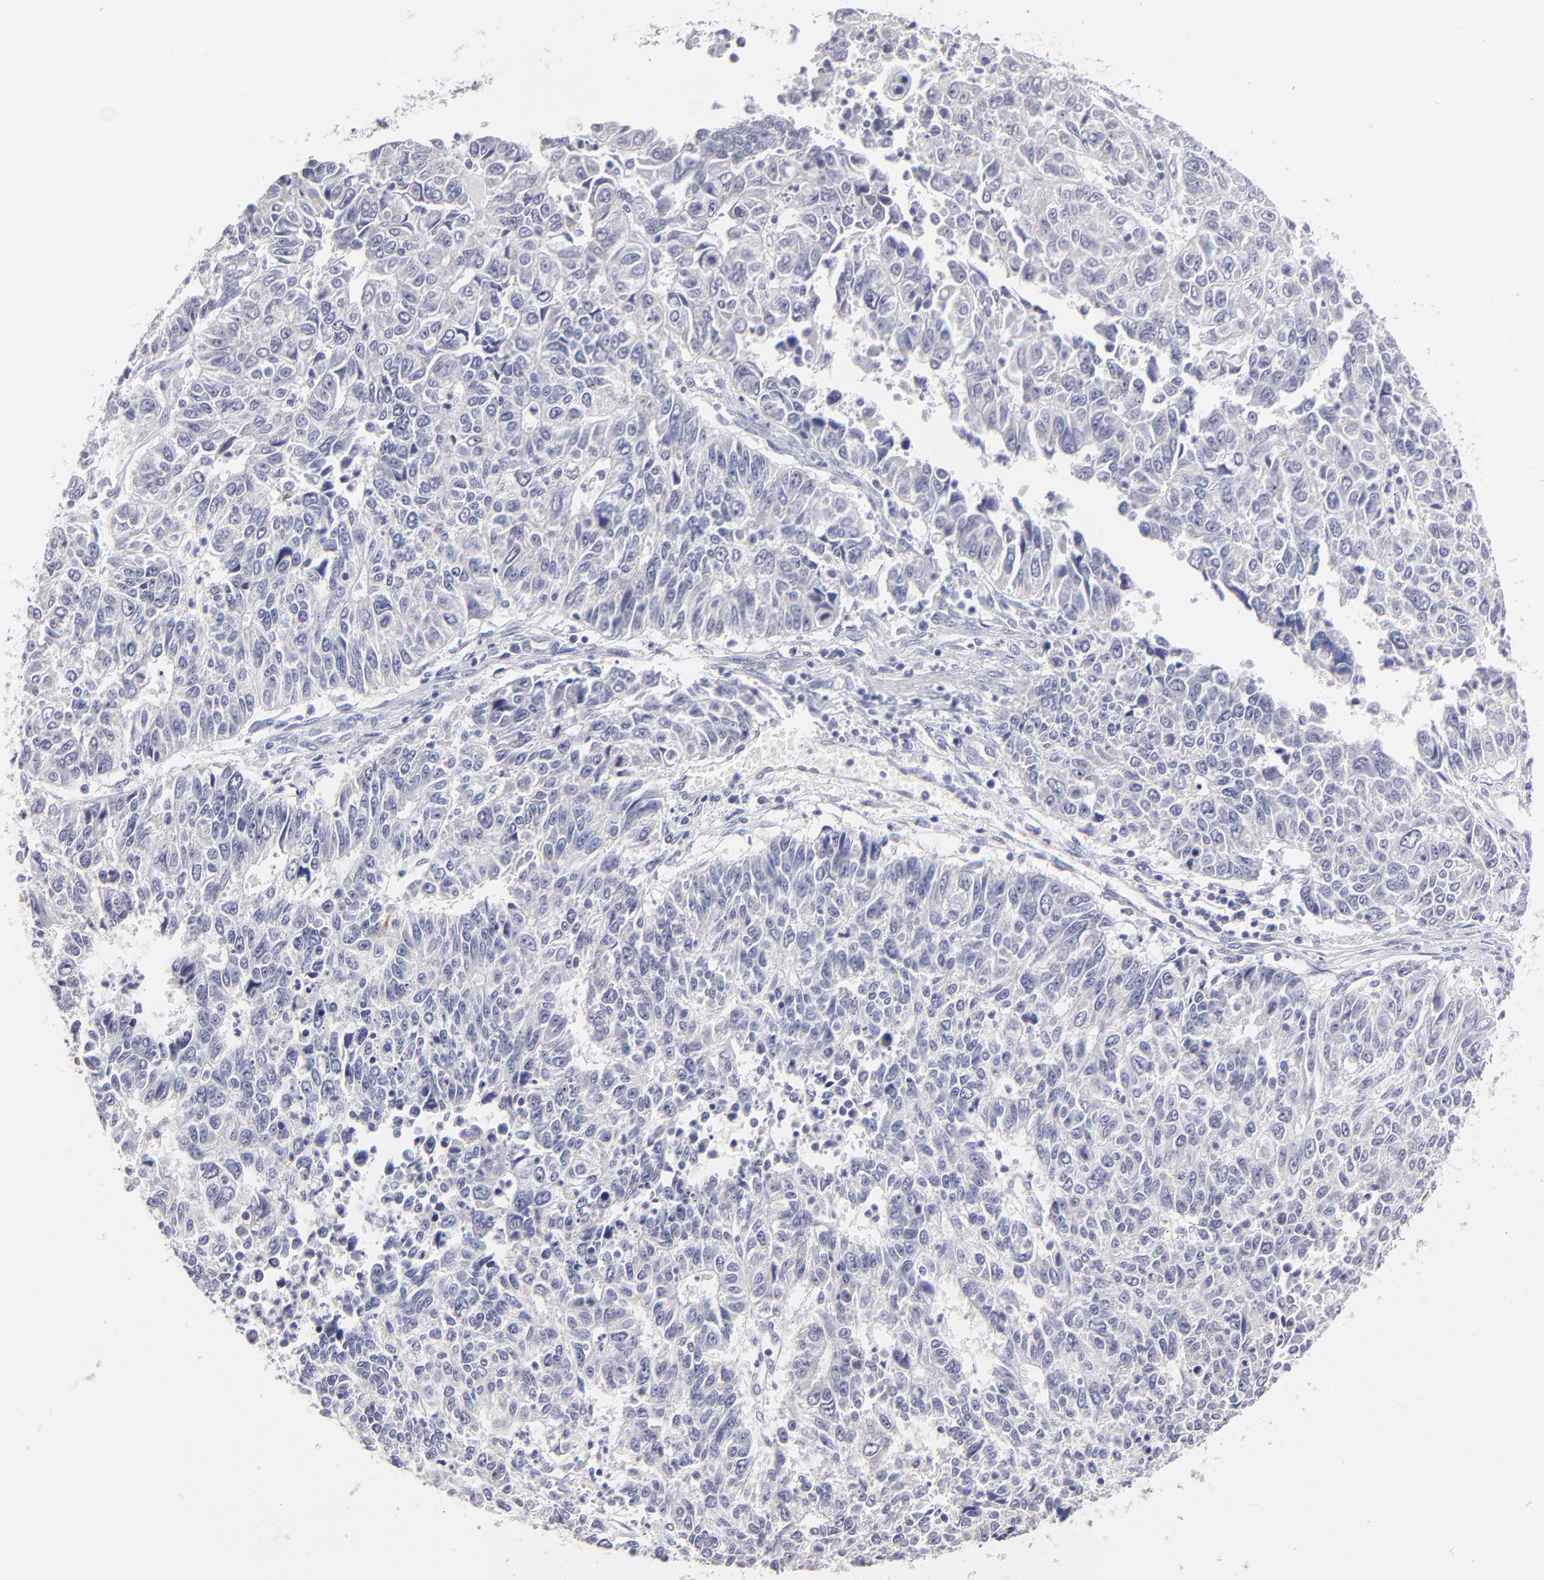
{"staining": {"intensity": "negative", "quantity": "none", "location": "none"}, "tissue": "endometrial cancer", "cell_type": "Tumor cells", "image_type": "cancer", "snomed": [{"axis": "morphology", "description": "Adenocarcinoma, NOS"}, {"axis": "topography", "description": "Endometrium"}], "caption": "Tumor cells are negative for protein expression in human endometrial cancer (adenocarcinoma).", "gene": "BTG2", "patient": {"sex": "female", "age": 42}}